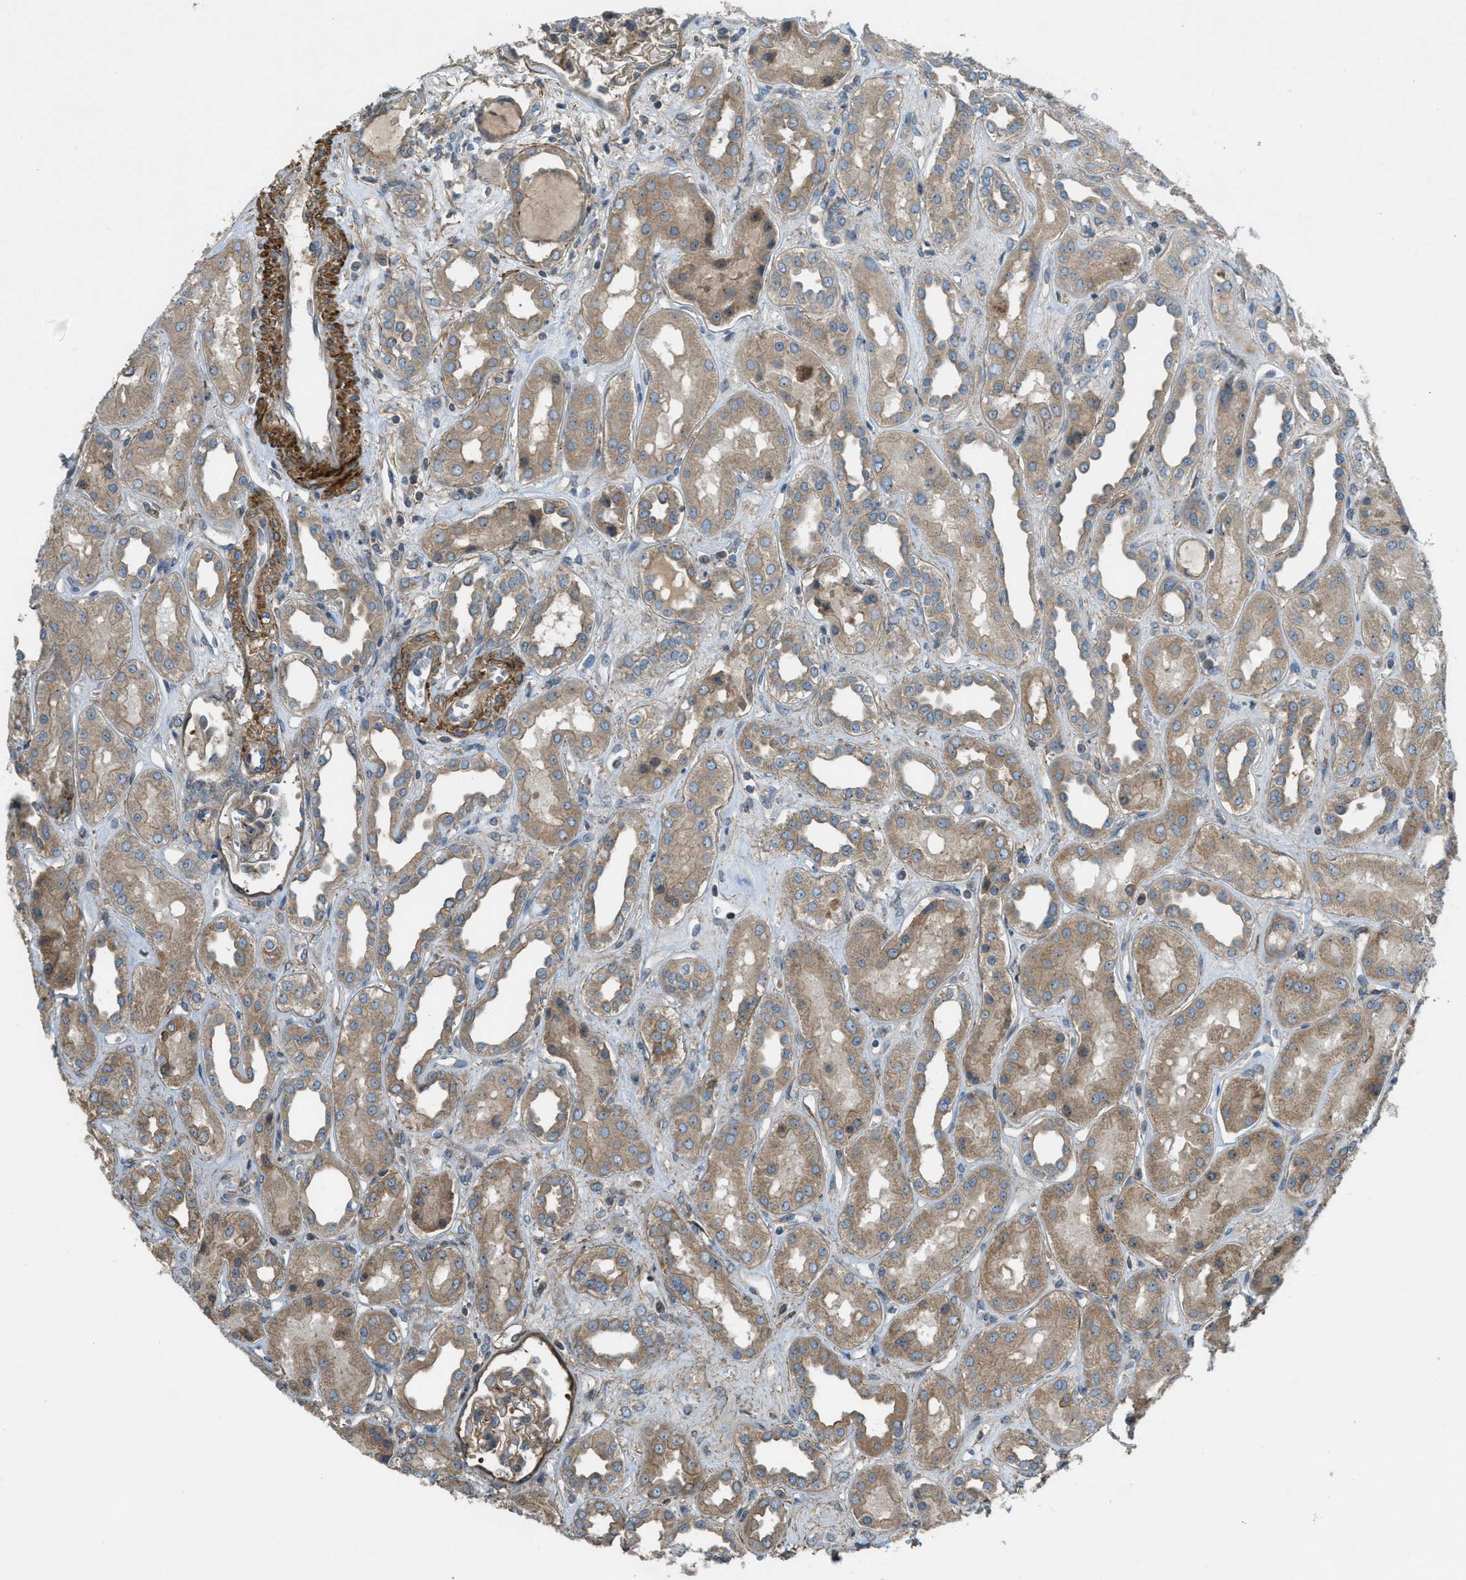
{"staining": {"intensity": "moderate", "quantity": ">75%", "location": "cytoplasmic/membranous"}, "tissue": "kidney", "cell_type": "Cells in glomeruli", "image_type": "normal", "snomed": [{"axis": "morphology", "description": "Normal tissue, NOS"}, {"axis": "topography", "description": "Kidney"}], "caption": "Cells in glomeruli show medium levels of moderate cytoplasmic/membranous expression in about >75% of cells in normal kidney. (Stains: DAB in brown, nuclei in blue, Microscopy: brightfield microscopy at high magnification).", "gene": "VEZT", "patient": {"sex": "male", "age": 59}}